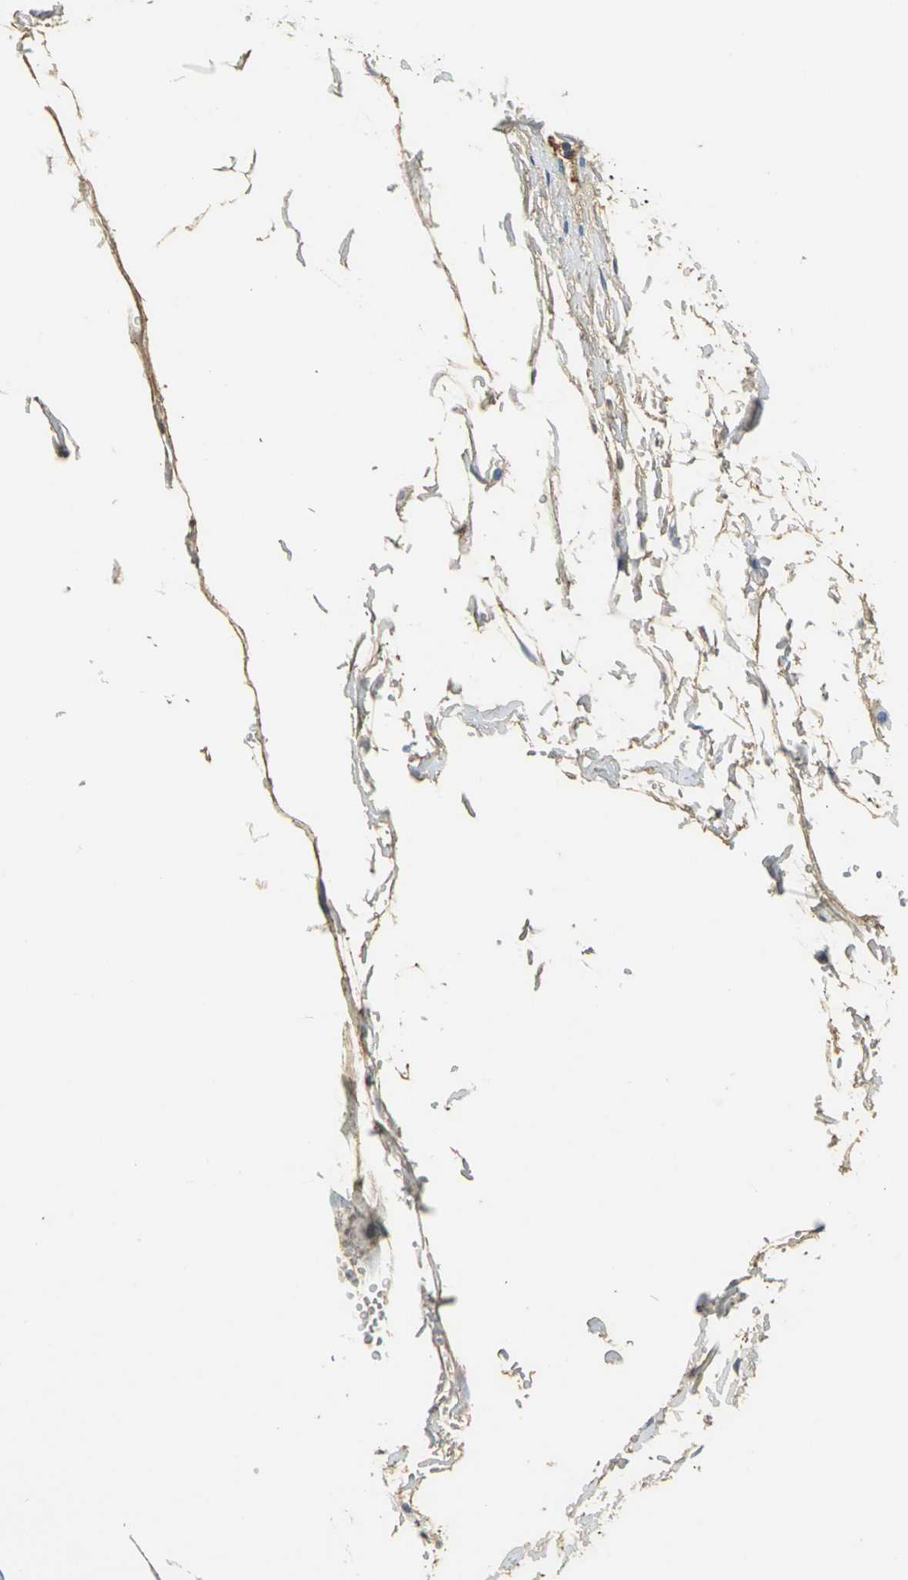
{"staining": {"intensity": "weak", "quantity": "25%-75%", "location": "cytoplasmic/membranous"}, "tissue": "adipose tissue", "cell_type": "Adipocytes", "image_type": "normal", "snomed": [{"axis": "morphology", "description": "Normal tissue, NOS"}, {"axis": "morphology", "description": "Inflammation, NOS"}, {"axis": "topography", "description": "Vascular tissue"}, {"axis": "topography", "description": "Salivary gland"}], "caption": "A high-resolution histopathology image shows immunohistochemistry staining of benign adipose tissue, which shows weak cytoplasmic/membranous staining in approximately 25%-75% of adipocytes. The staining is performed using DAB brown chromogen to label protein expression. The nuclei are counter-stained blue using hematoxylin.", "gene": "GYG2", "patient": {"sex": "female", "age": 75}}